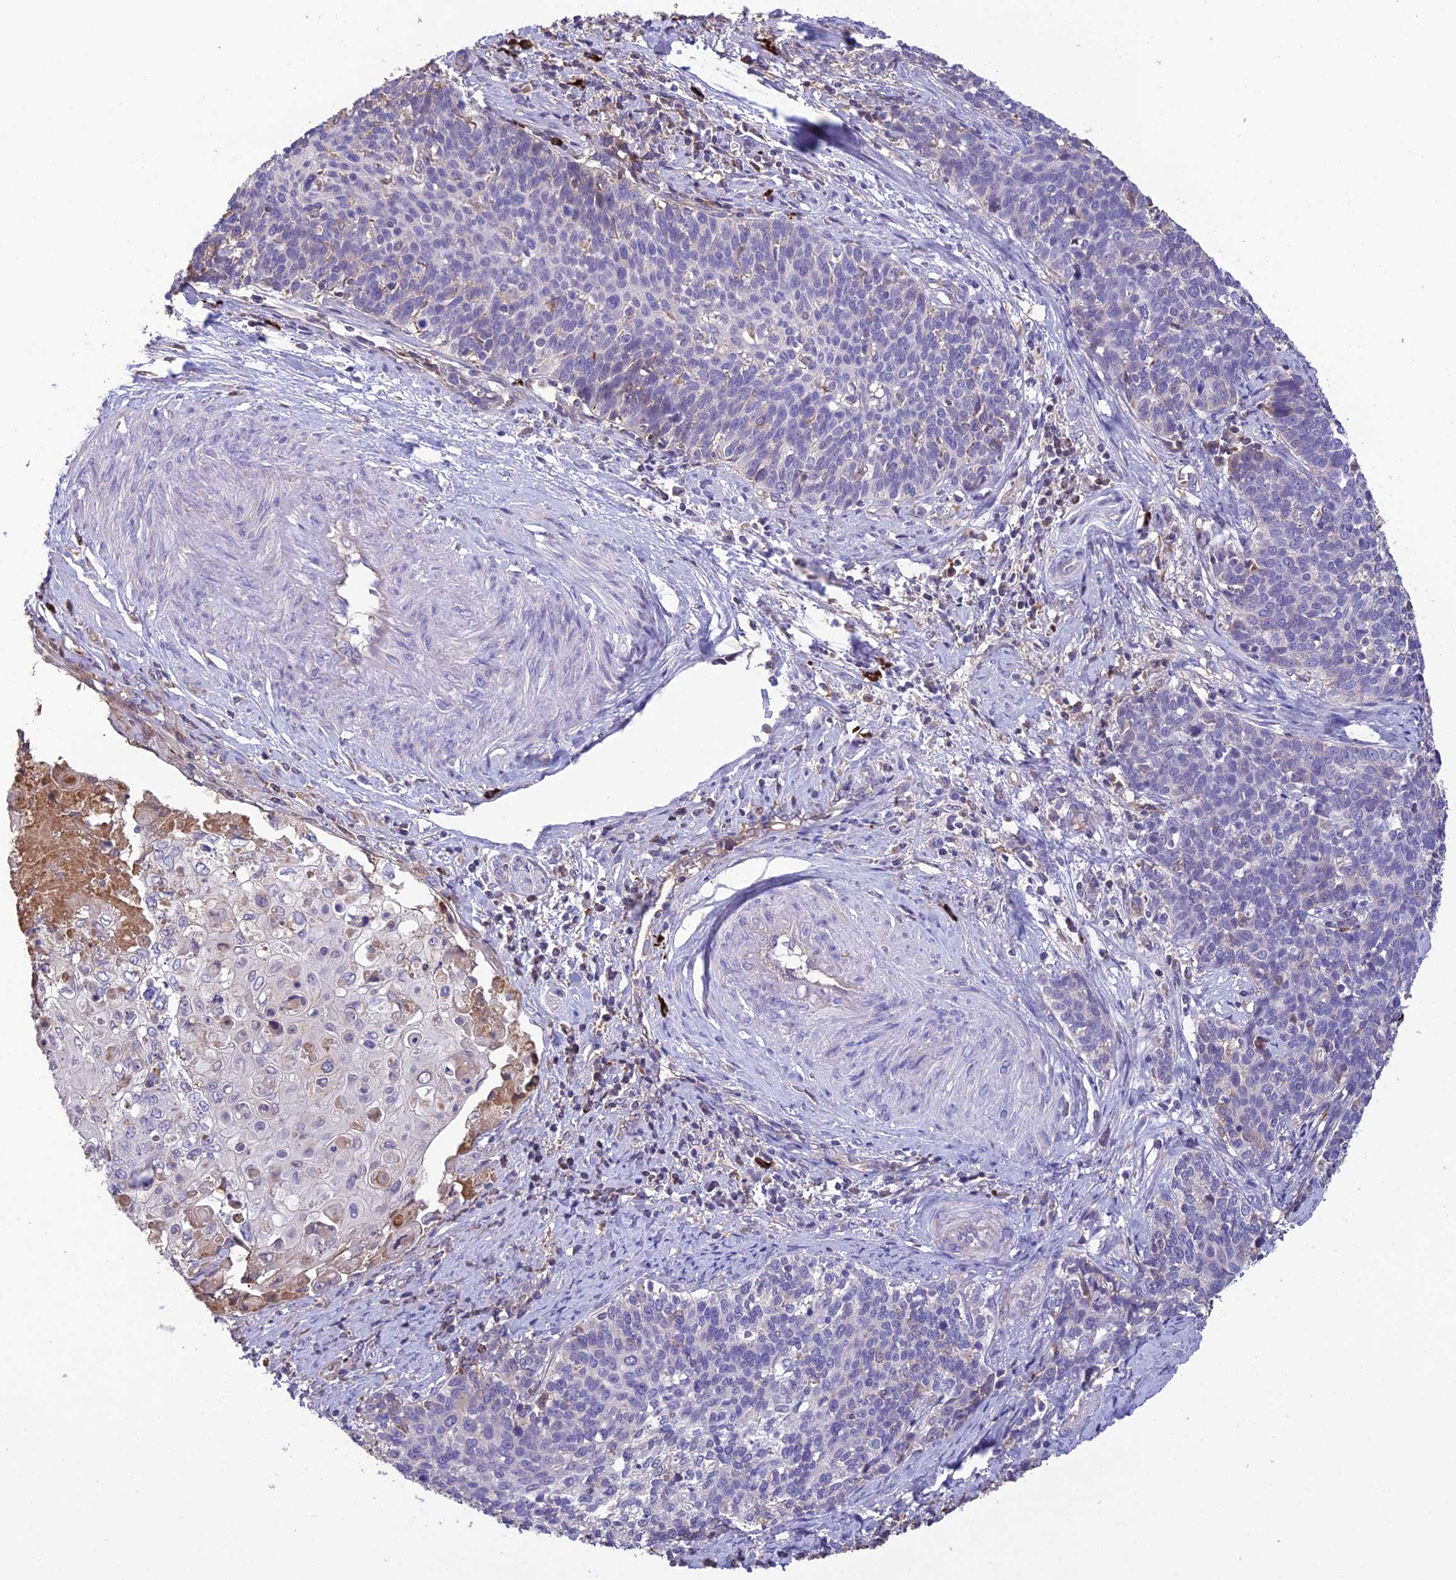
{"staining": {"intensity": "negative", "quantity": "none", "location": "none"}, "tissue": "cervical cancer", "cell_type": "Tumor cells", "image_type": "cancer", "snomed": [{"axis": "morphology", "description": "Squamous cell carcinoma, NOS"}, {"axis": "topography", "description": "Cervix"}], "caption": "A high-resolution photomicrograph shows immunohistochemistry (IHC) staining of cervical cancer, which displays no significant expression in tumor cells.", "gene": "MIOS", "patient": {"sex": "female", "age": 39}}